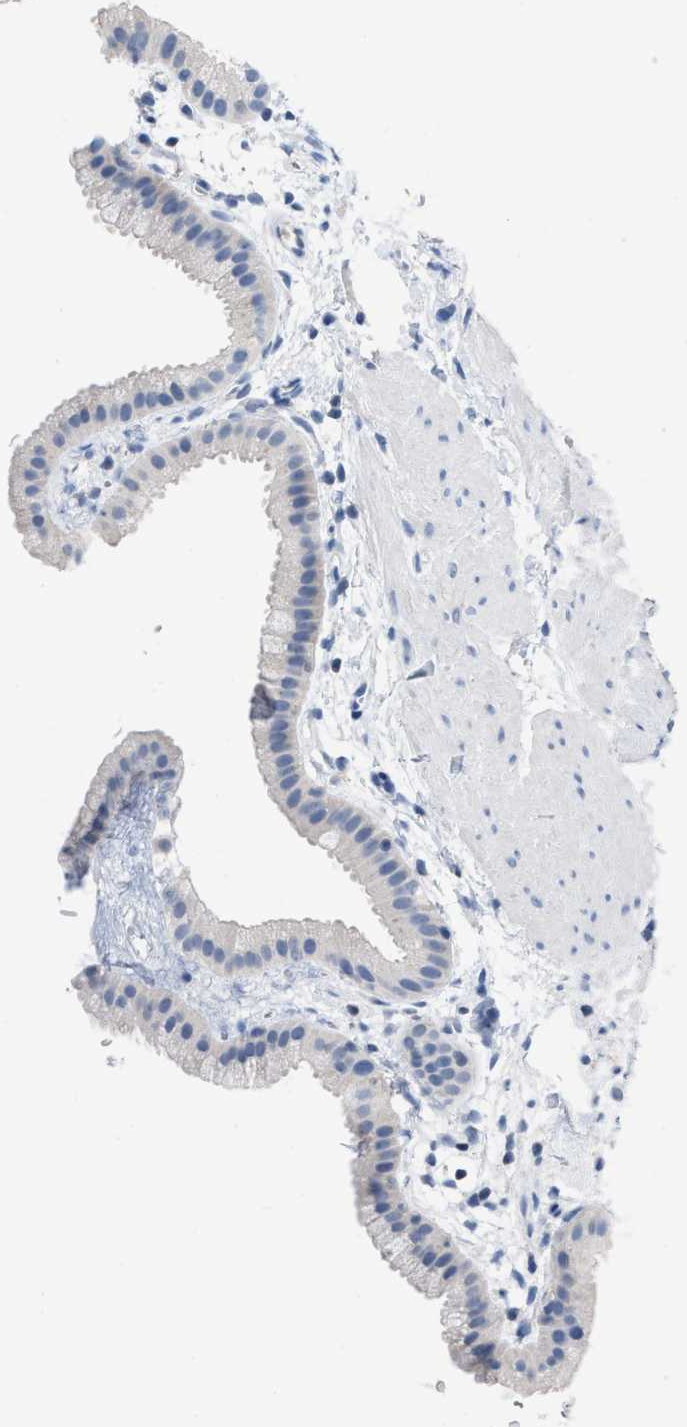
{"staining": {"intensity": "negative", "quantity": "none", "location": "none"}, "tissue": "gallbladder", "cell_type": "Glandular cells", "image_type": "normal", "snomed": [{"axis": "morphology", "description": "Normal tissue, NOS"}, {"axis": "topography", "description": "Gallbladder"}], "caption": "A high-resolution photomicrograph shows immunohistochemistry staining of unremarkable gallbladder, which displays no significant staining in glandular cells.", "gene": "CEACAM5", "patient": {"sex": "female", "age": 64}}